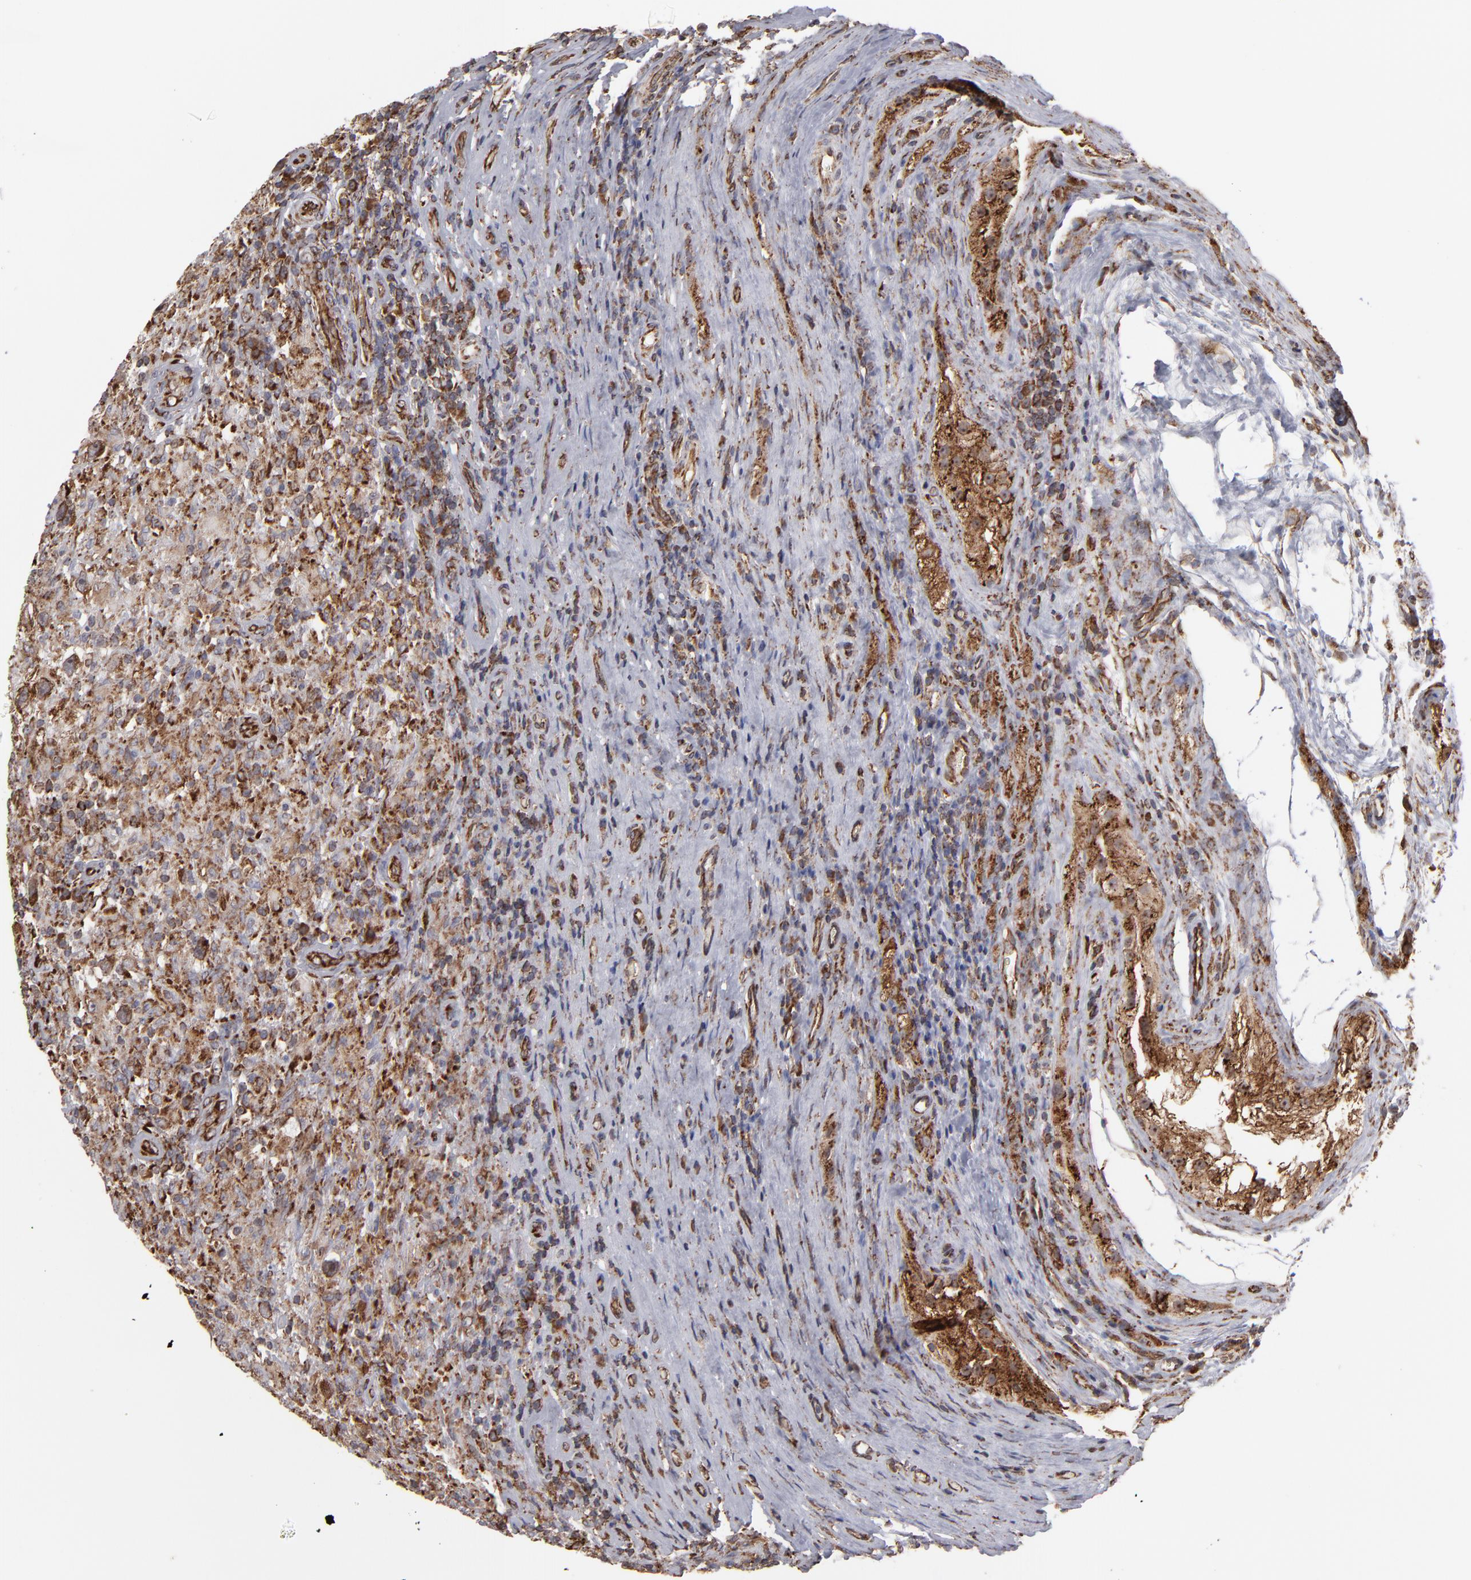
{"staining": {"intensity": "moderate", "quantity": ">75%", "location": "cytoplasmic/membranous"}, "tissue": "testis cancer", "cell_type": "Tumor cells", "image_type": "cancer", "snomed": [{"axis": "morphology", "description": "Seminoma, NOS"}, {"axis": "topography", "description": "Testis"}], "caption": "A brown stain labels moderate cytoplasmic/membranous positivity of a protein in testis cancer tumor cells.", "gene": "KTN1", "patient": {"sex": "male", "age": 34}}